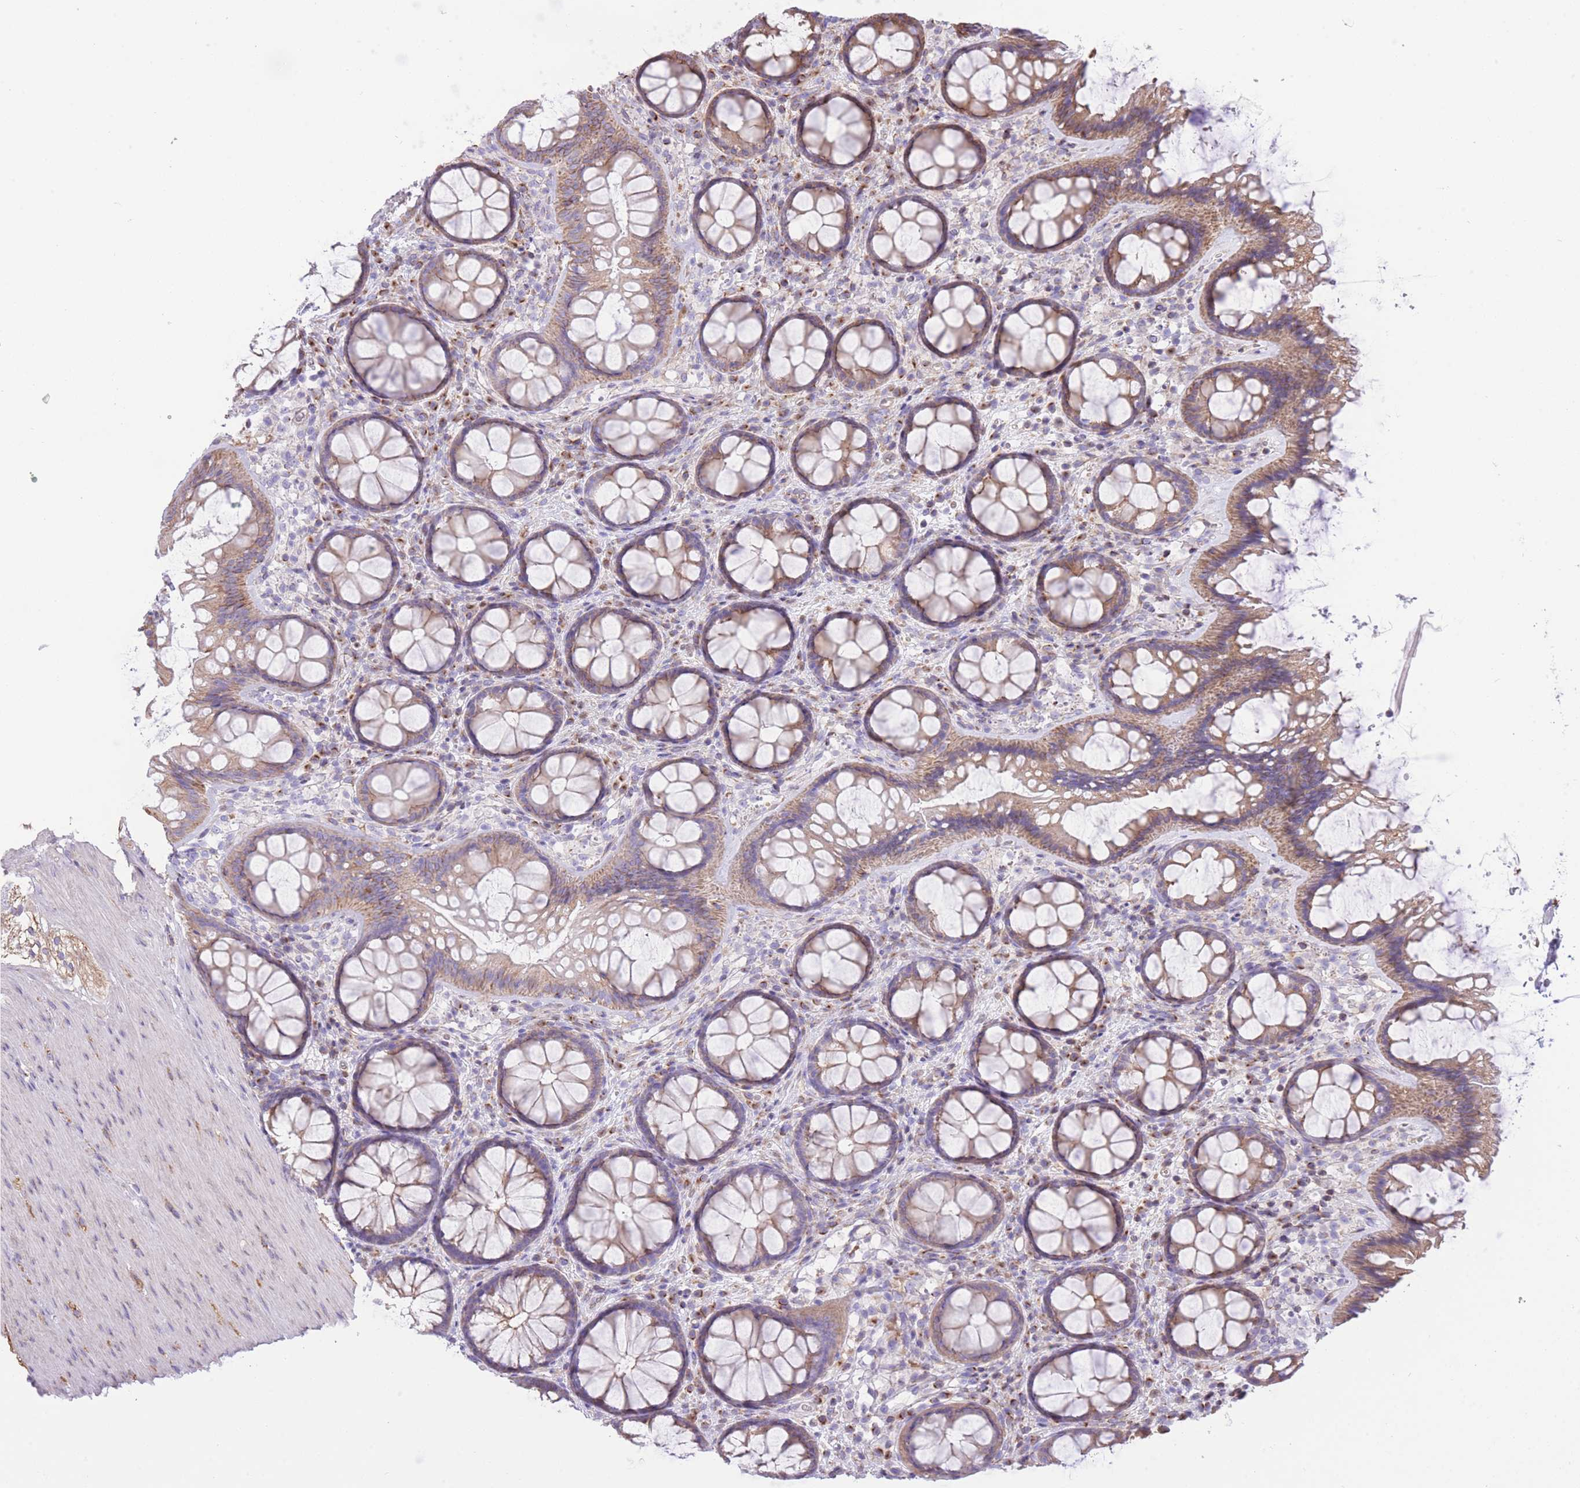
{"staining": {"intensity": "moderate", "quantity": ">75%", "location": "cytoplasmic/membranous"}, "tissue": "colon", "cell_type": "Endothelial cells", "image_type": "normal", "snomed": [{"axis": "morphology", "description": "Normal tissue, NOS"}, {"axis": "topography", "description": "Colon"}], "caption": "Brown immunohistochemical staining in normal human colon shows moderate cytoplasmic/membranous staining in approximately >75% of endothelial cells.", "gene": "RHOU", "patient": {"sex": "male", "age": 46}}